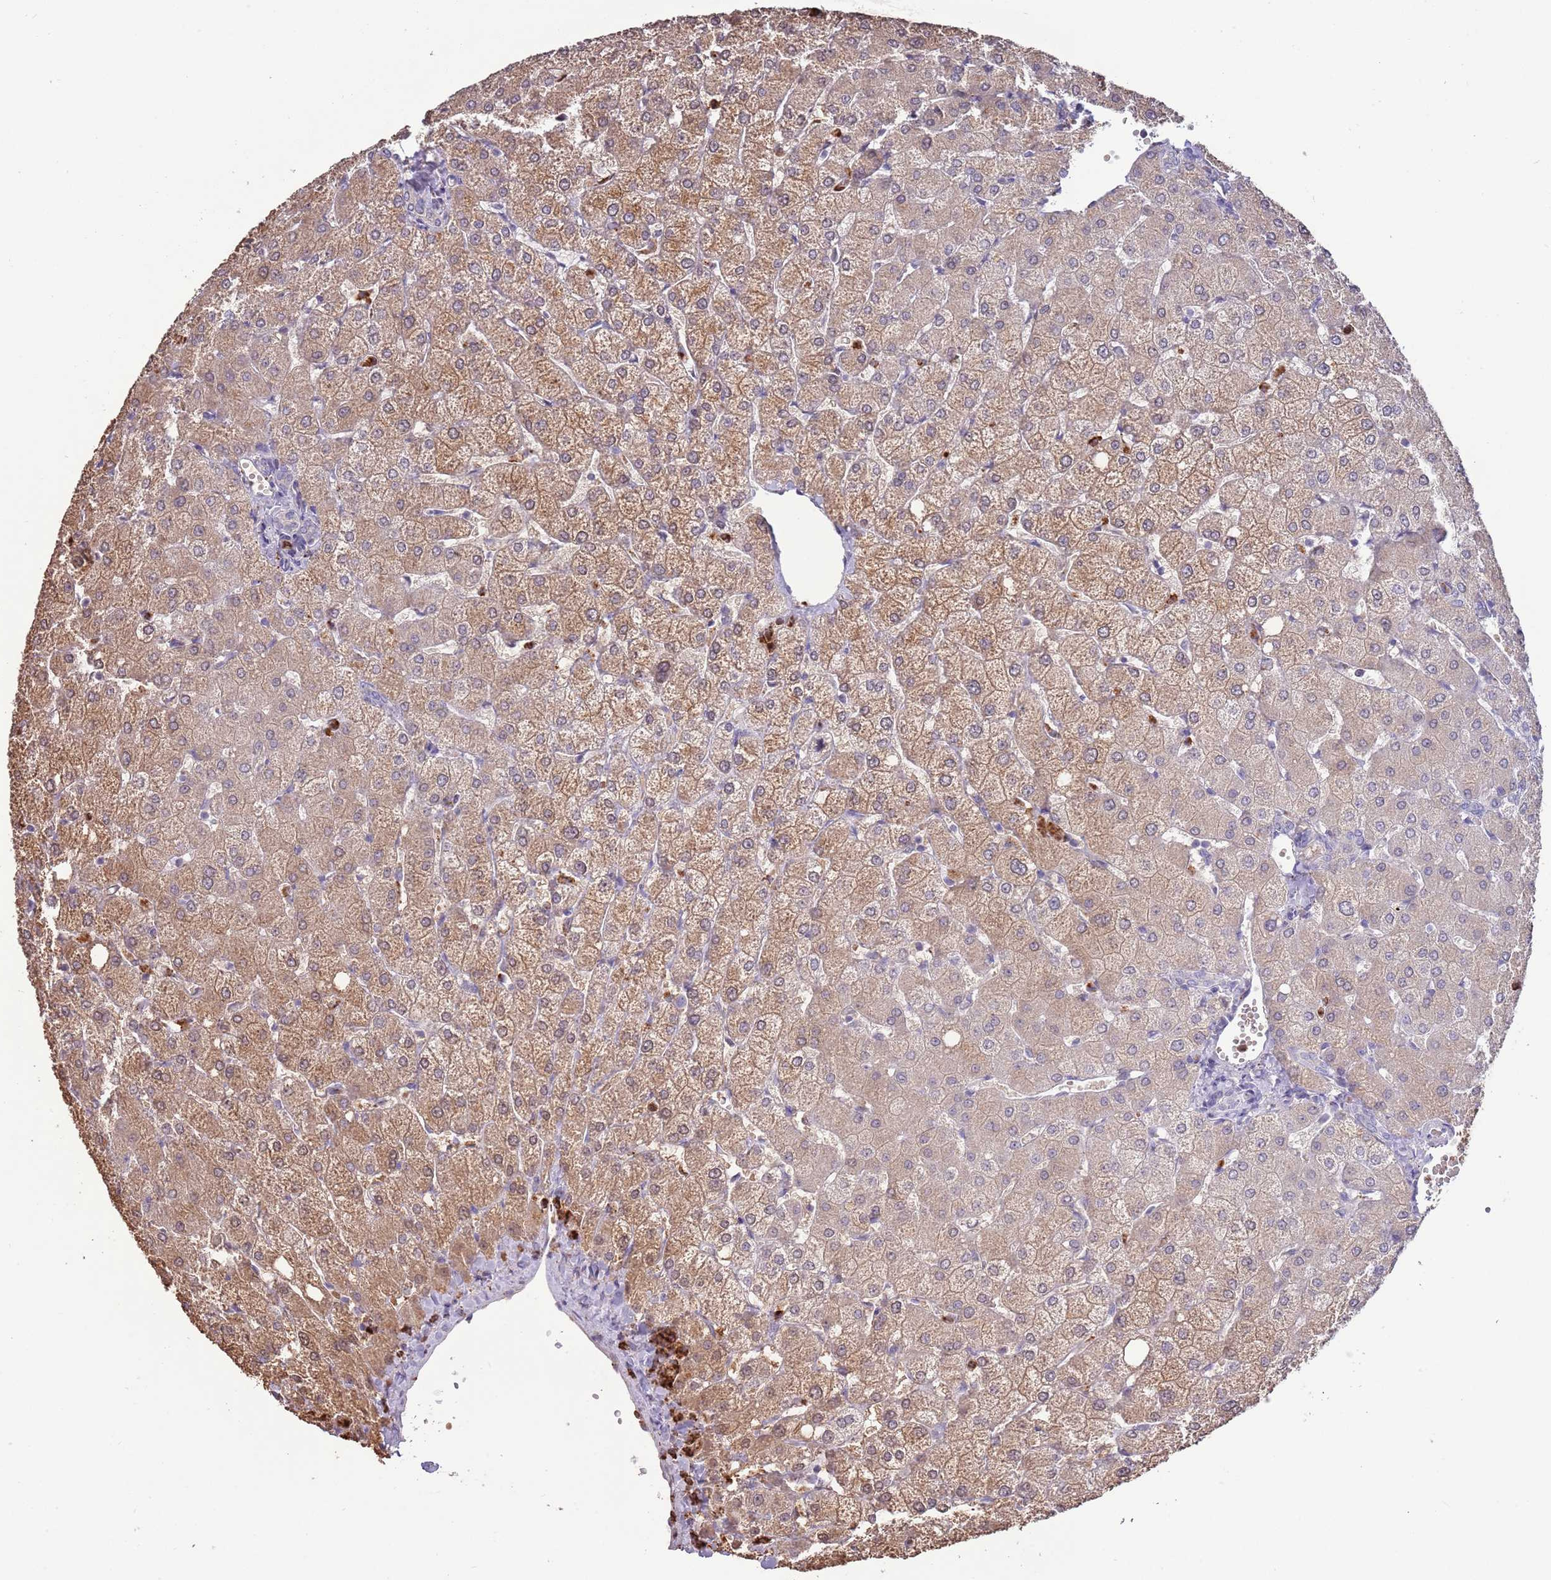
{"staining": {"intensity": "negative", "quantity": "none", "location": "none"}, "tissue": "liver", "cell_type": "Cholangiocytes", "image_type": "normal", "snomed": [{"axis": "morphology", "description": "Normal tissue, NOS"}, {"axis": "topography", "description": "Liver"}], "caption": "There is no significant expression in cholangiocytes of liver. (DAB immunohistochemistry (IHC) visualized using brightfield microscopy, high magnification).", "gene": "P2RY13", "patient": {"sex": "female", "age": 54}}